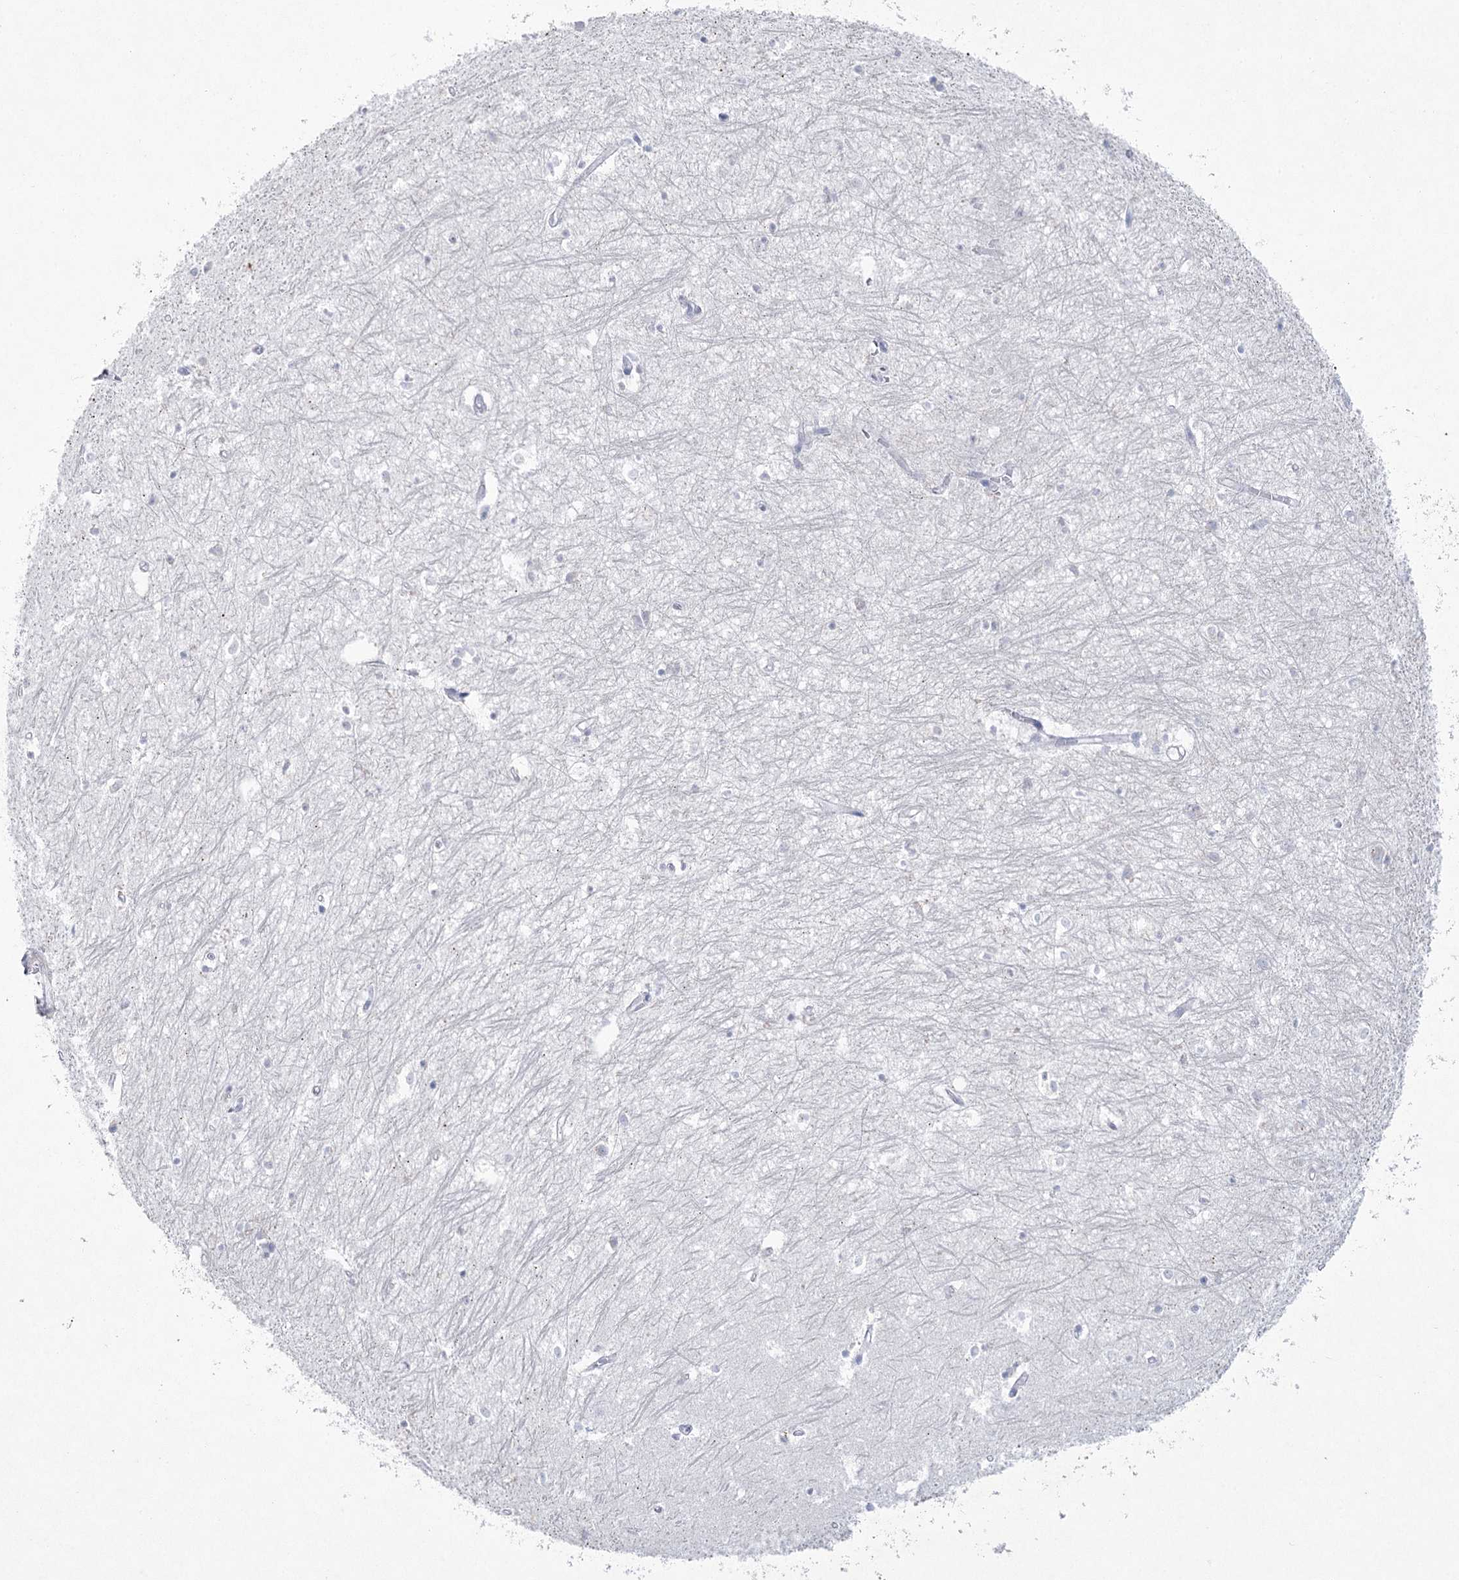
{"staining": {"intensity": "negative", "quantity": "none", "location": "none"}, "tissue": "hippocampus", "cell_type": "Glial cells", "image_type": "normal", "snomed": [{"axis": "morphology", "description": "Normal tissue, NOS"}, {"axis": "topography", "description": "Hippocampus"}], "caption": "A high-resolution micrograph shows immunohistochemistry (IHC) staining of normal hippocampus, which reveals no significant expression in glial cells. Brightfield microscopy of immunohistochemistry (IHC) stained with DAB (brown) and hematoxylin (blue), captured at high magnification.", "gene": "CCDC88A", "patient": {"sex": "female", "age": 64}}